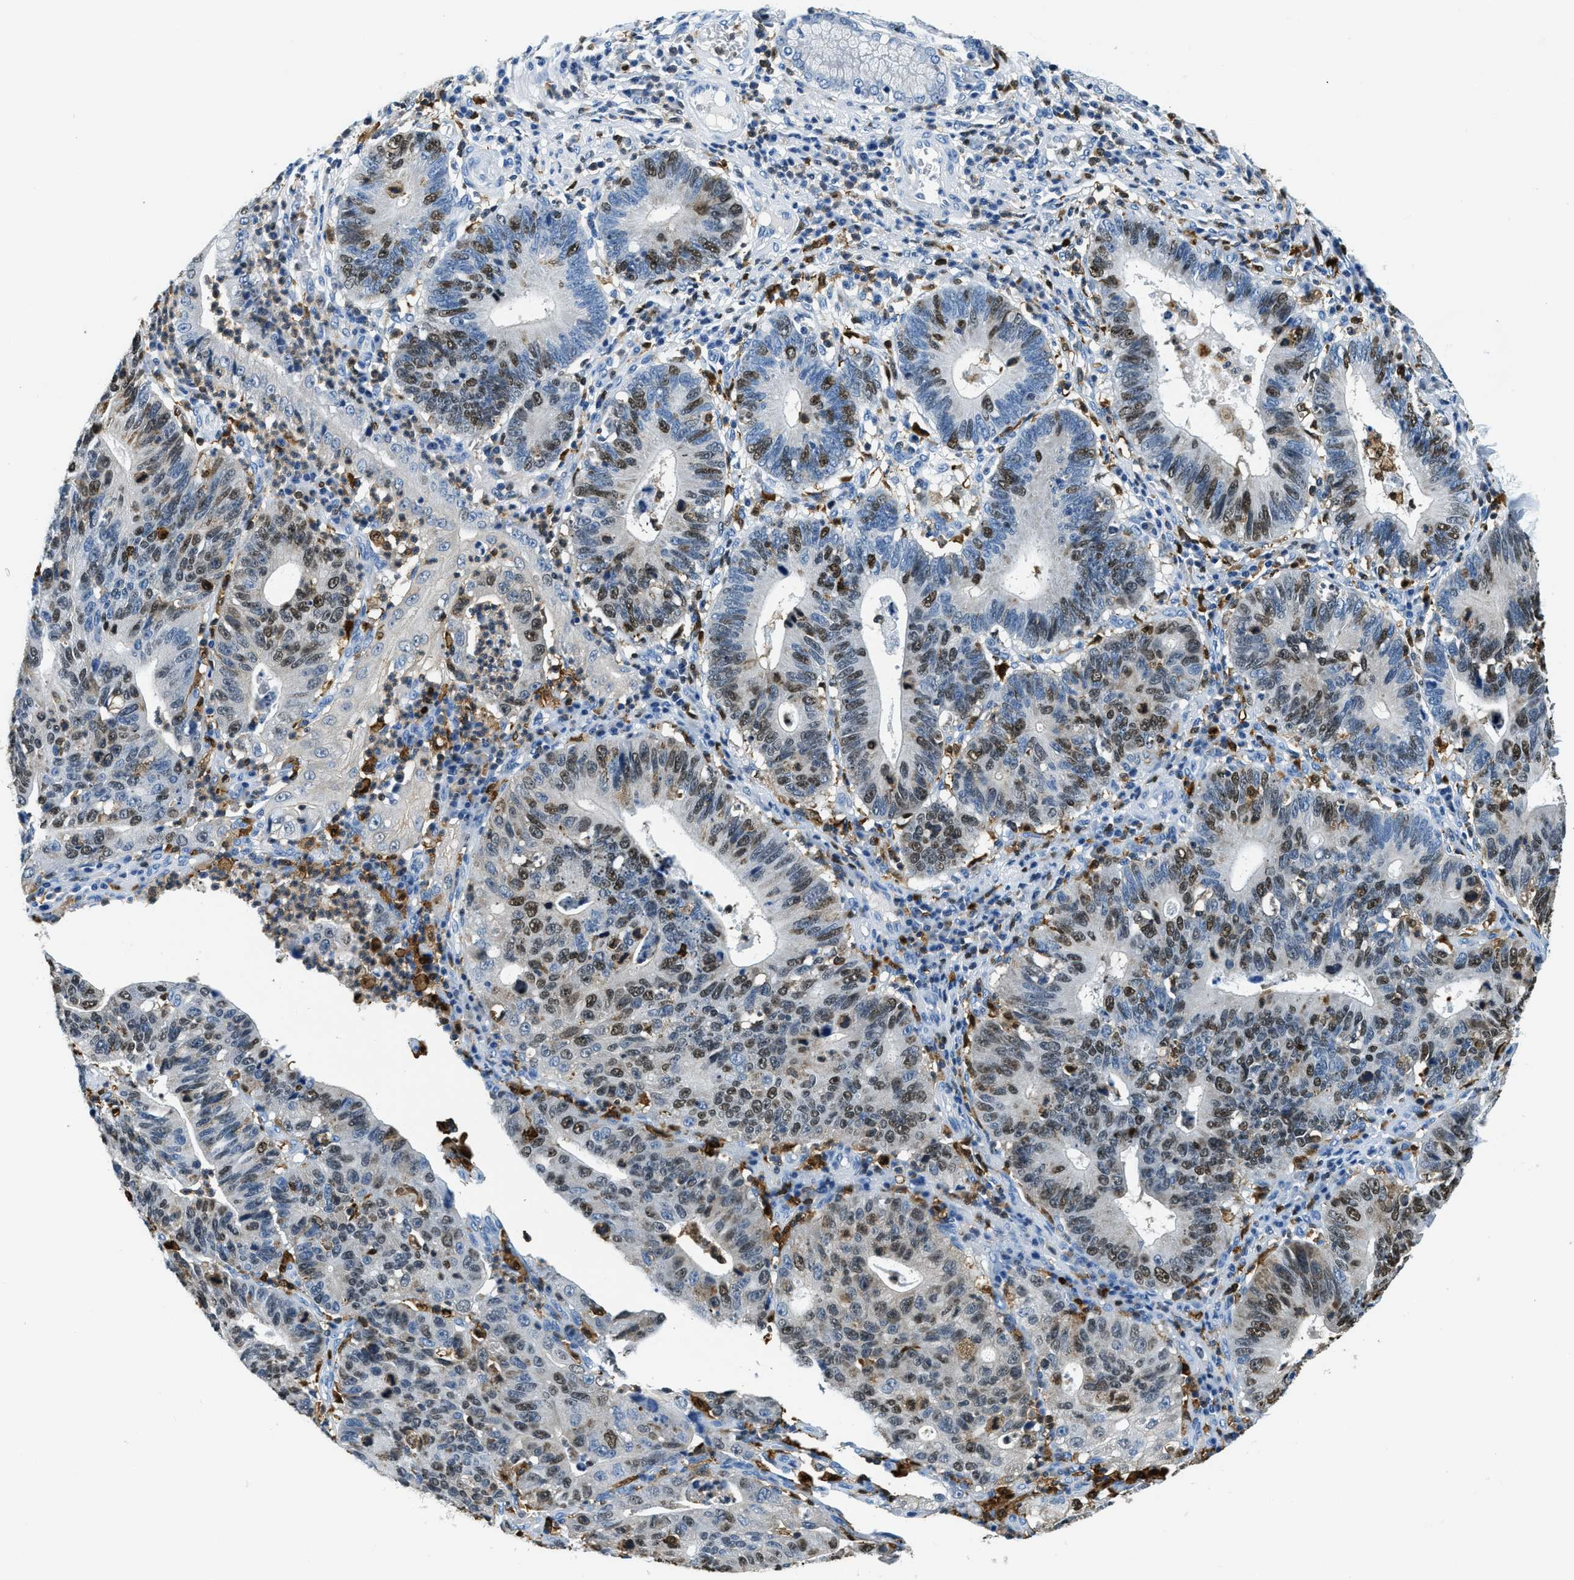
{"staining": {"intensity": "moderate", "quantity": "25%-75%", "location": "nuclear"}, "tissue": "stomach cancer", "cell_type": "Tumor cells", "image_type": "cancer", "snomed": [{"axis": "morphology", "description": "Adenocarcinoma, NOS"}, {"axis": "topography", "description": "Stomach"}], "caption": "This micrograph displays immunohistochemistry (IHC) staining of human stomach adenocarcinoma, with medium moderate nuclear staining in about 25%-75% of tumor cells.", "gene": "CAPG", "patient": {"sex": "male", "age": 59}}